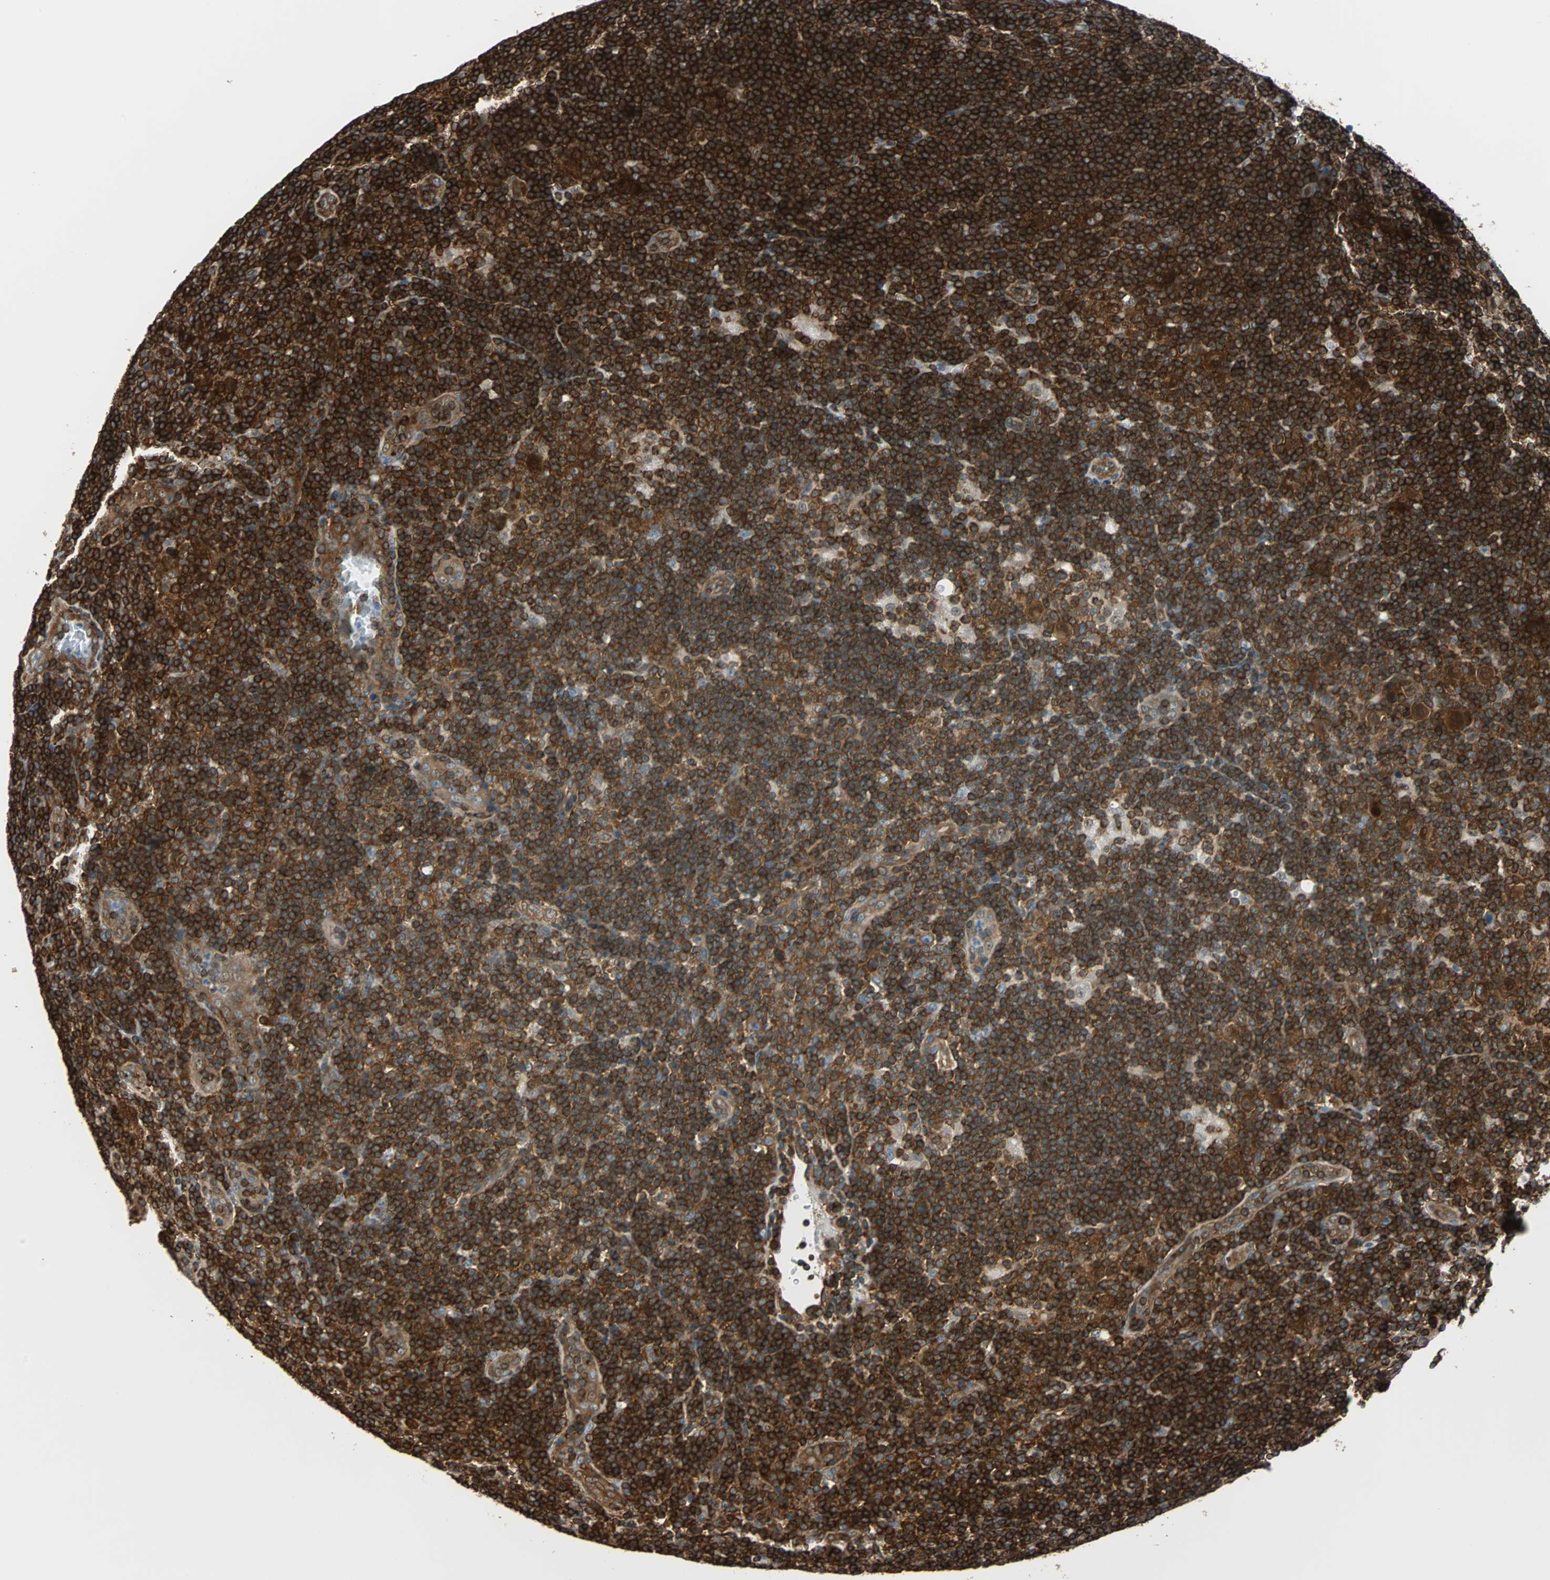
{"staining": {"intensity": "strong", "quantity": ">75%", "location": "cytoplasmic/membranous"}, "tissue": "lymphoma", "cell_type": "Tumor cells", "image_type": "cancer", "snomed": [{"axis": "morphology", "description": "Hodgkin's disease, NOS"}, {"axis": "topography", "description": "Lymph node"}], "caption": "The photomicrograph demonstrates immunohistochemical staining of lymphoma. There is strong cytoplasmic/membranous expression is identified in about >75% of tumor cells.", "gene": "RELA", "patient": {"sex": "female", "age": 57}}